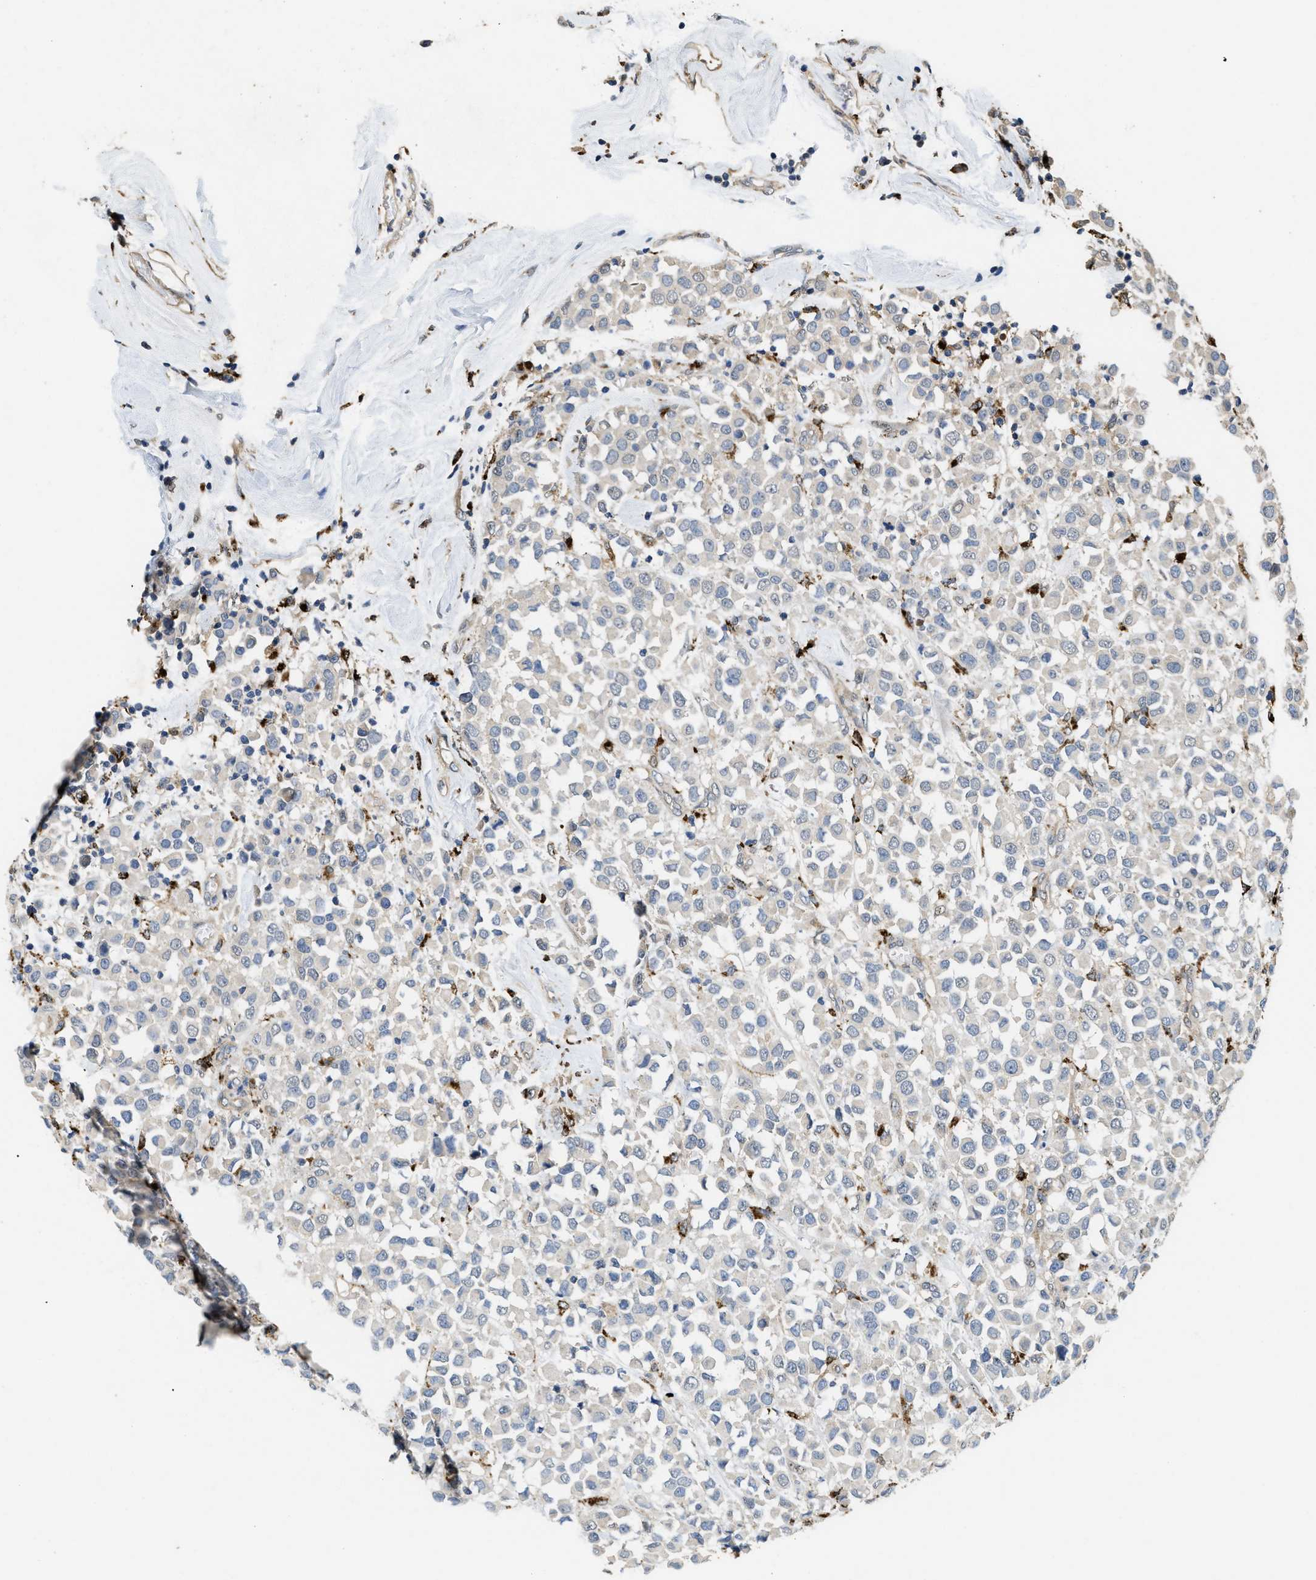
{"staining": {"intensity": "negative", "quantity": "none", "location": "none"}, "tissue": "breast cancer", "cell_type": "Tumor cells", "image_type": "cancer", "snomed": [{"axis": "morphology", "description": "Duct carcinoma"}, {"axis": "topography", "description": "Breast"}], "caption": "Immunohistochemistry (IHC) of breast cancer (infiltrating ductal carcinoma) exhibits no expression in tumor cells. Nuclei are stained in blue.", "gene": "BMPR2", "patient": {"sex": "female", "age": 61}}